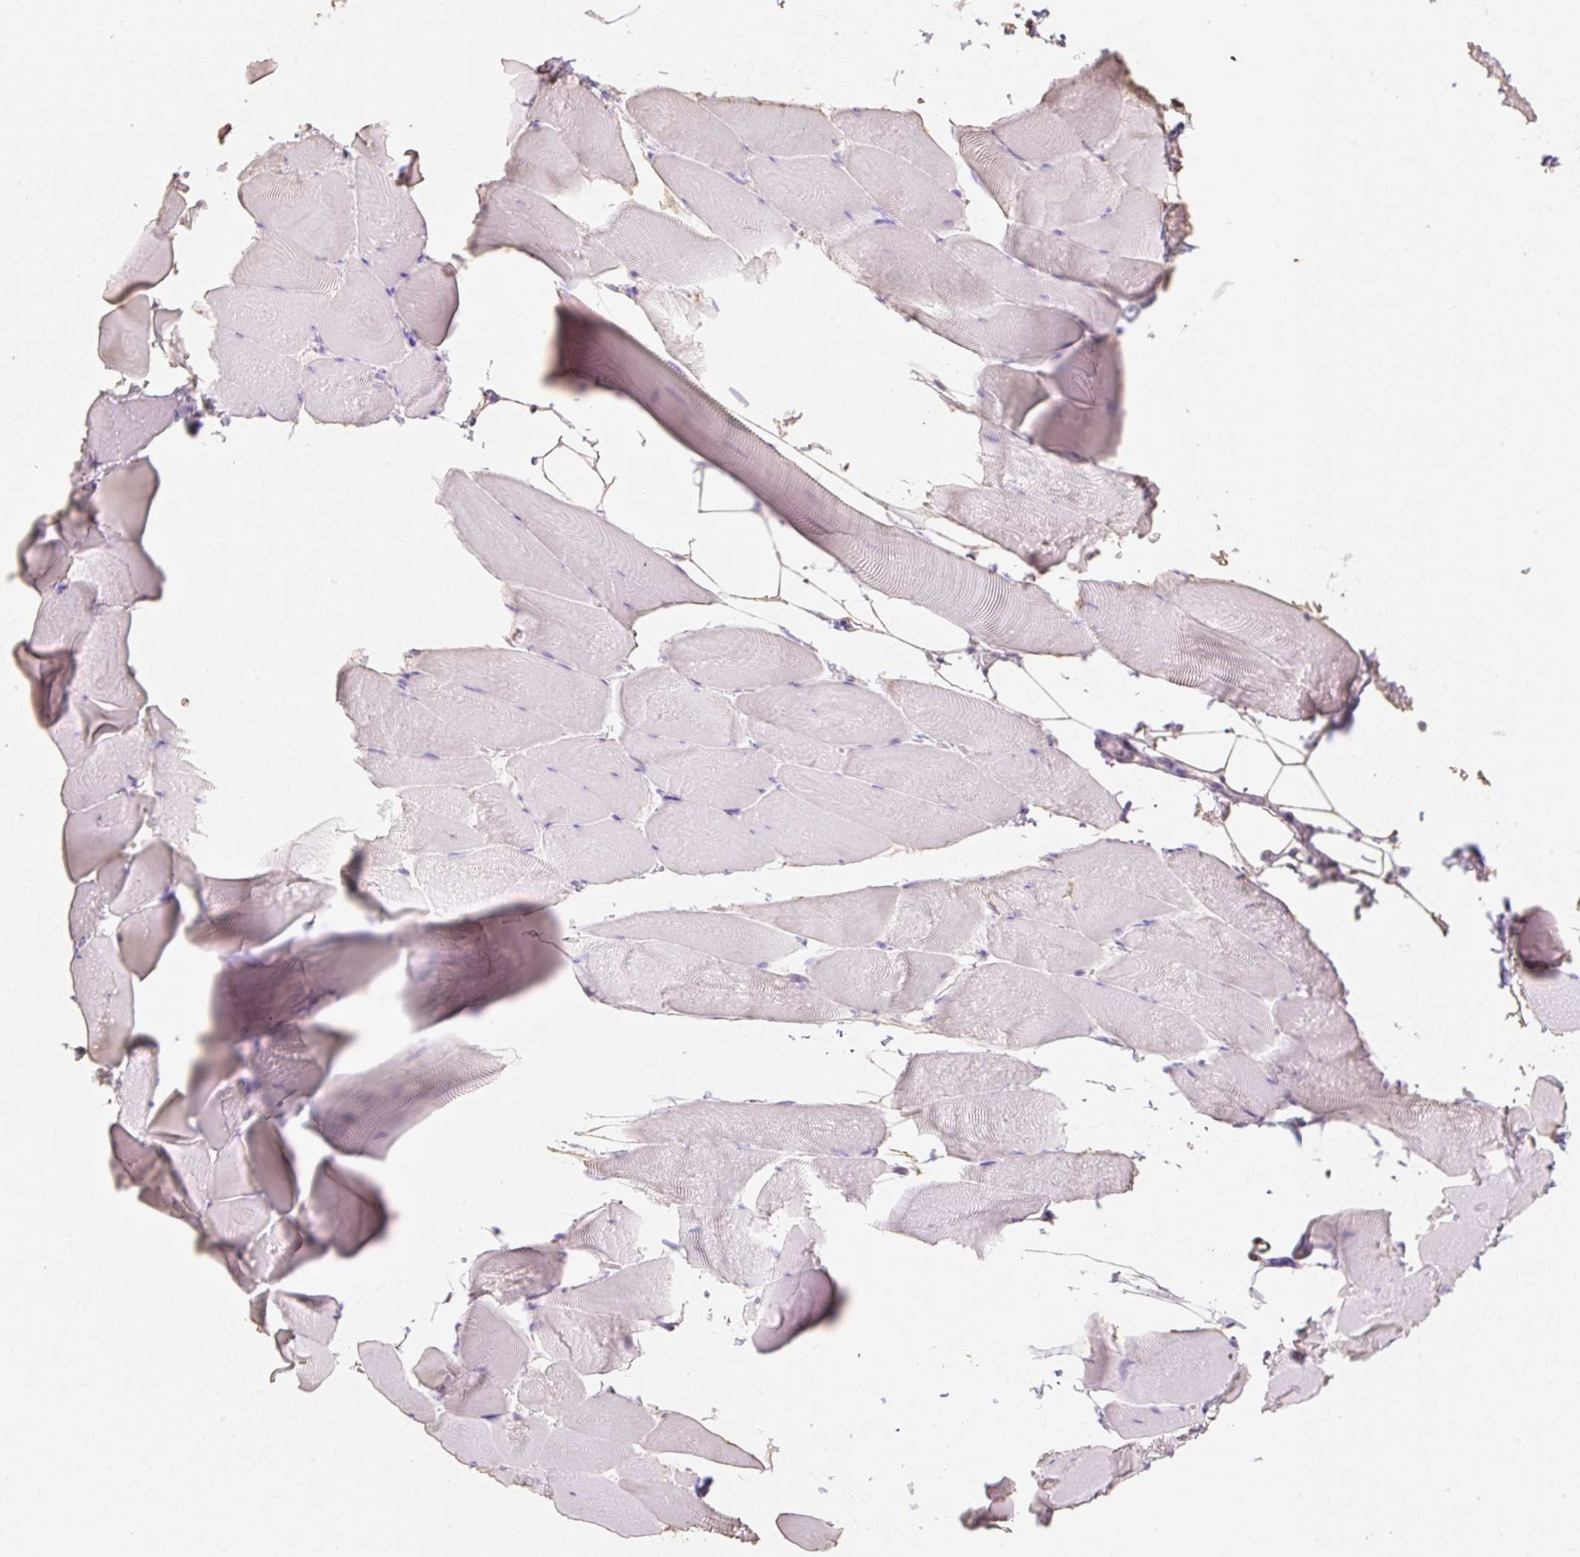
{"staining": {"intensity": "negative", "quantity": "none", "location": "none"}, "tissue": "skeletal muscle", "cell_type": "Myocytes", "image_type": "normal", "snomed": [{"axis": "morphology", "description": "Normal tissue, NOS"}, {"axis": "topography", "description": "Skeletal muscle"}], "caption": "High magnification brightfield microscopy of normal skeletal muscle stained with DAB (brown) and counterstained with hematoxylin (blue): myocytes show no significant staining.", "gene": "MBOAT7", "patient": {"sex": "female", "age": 64}}